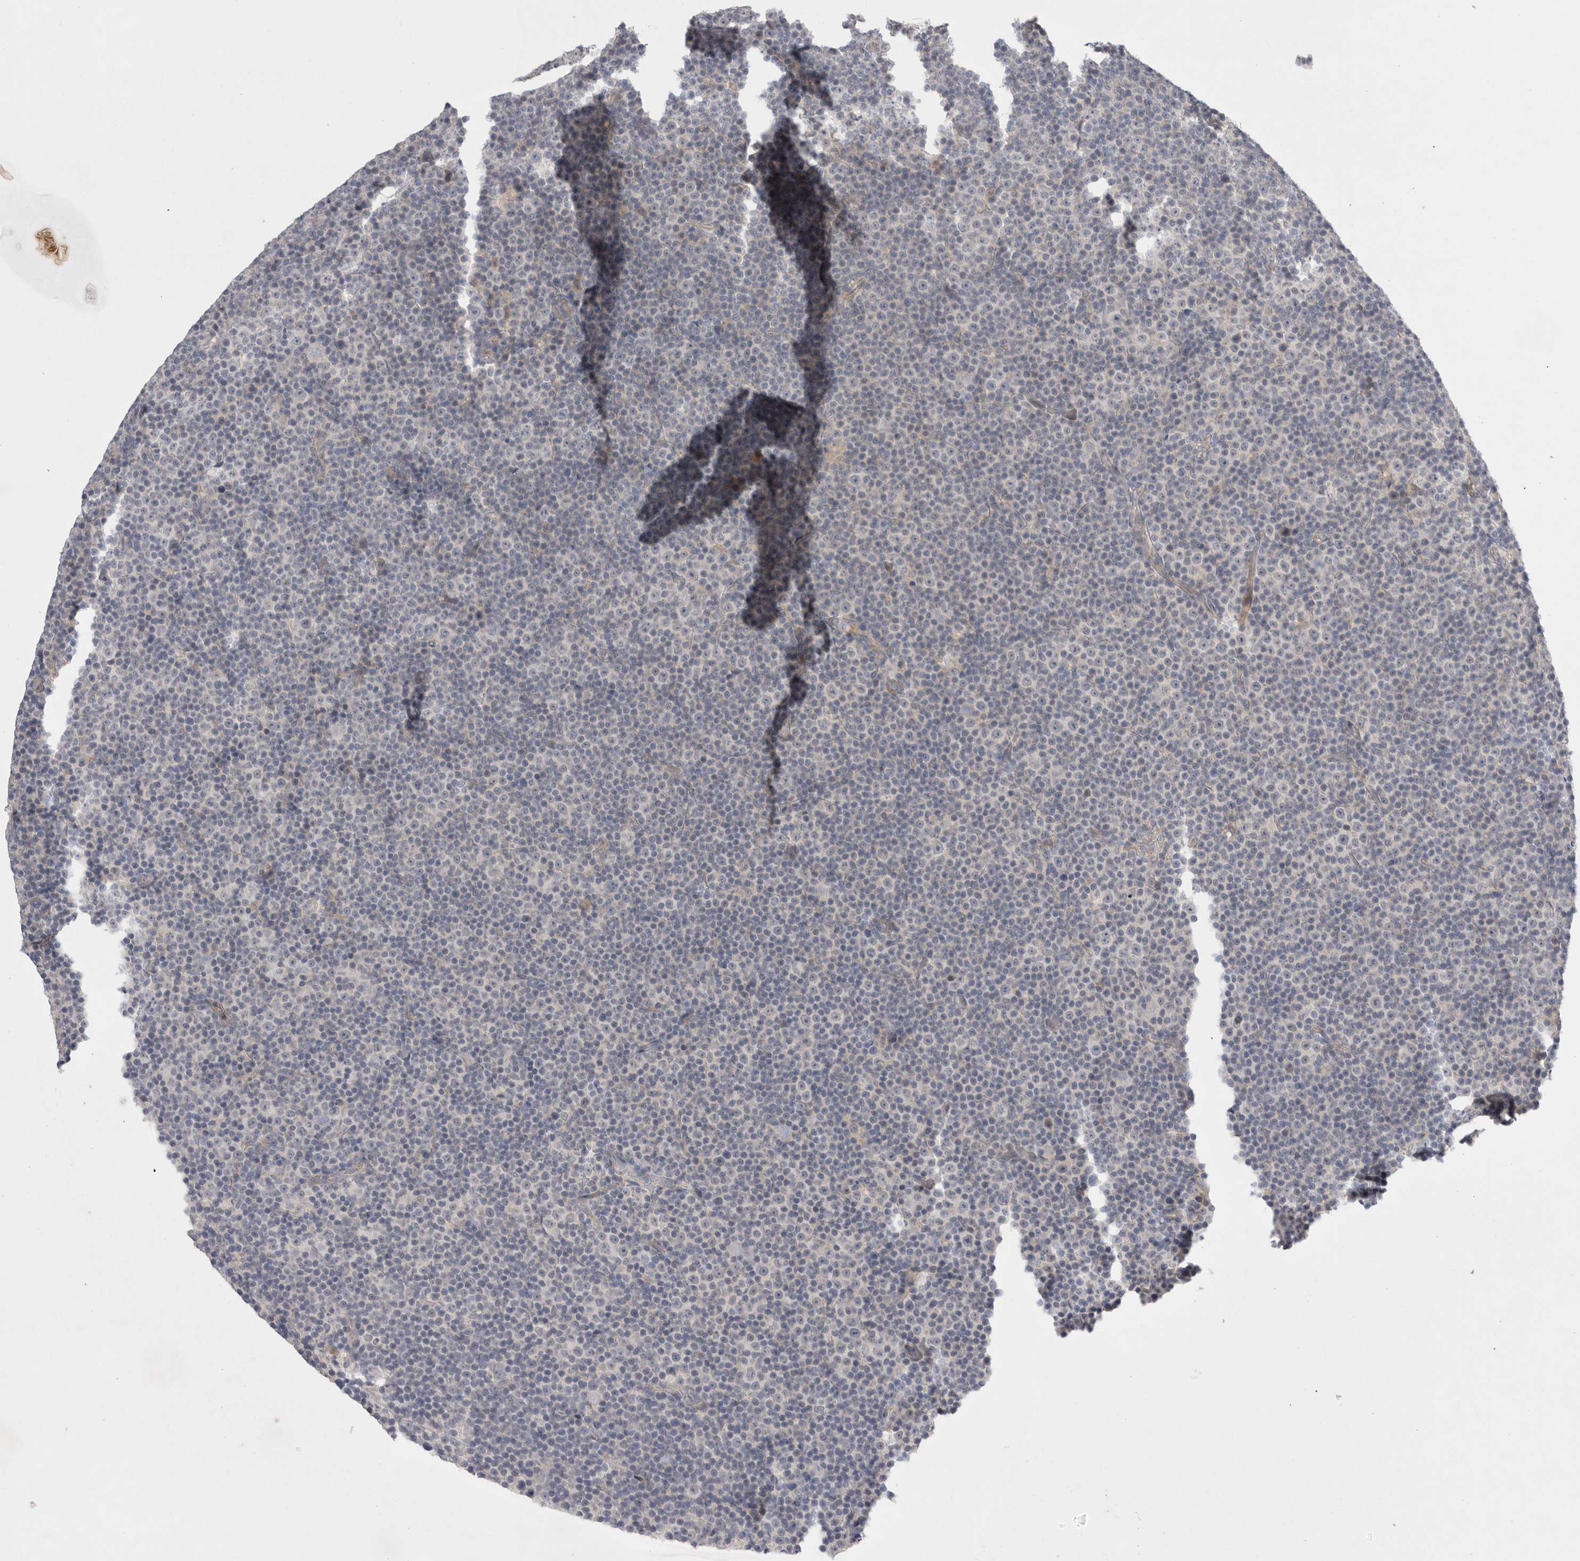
{"staining": {"intensity": "negative", "quantity": "none", "location": "none"}, "tissue": "lymphoma", "cell_type": "Tumor cells", "image_type": "cancer", "snomed": [{"axis": "morphology", "description": "Malignant lymphoma, non-Hodgkin's type, Low grade"}, {"axis": "topography", "description": "Lymph node"}], "caption": "Lymphoma was stained to show a protein in brown. There is no significant staining in tumor cells.", "gene": "NRCAM", "patient": {"sex": "female", "age": 67}}